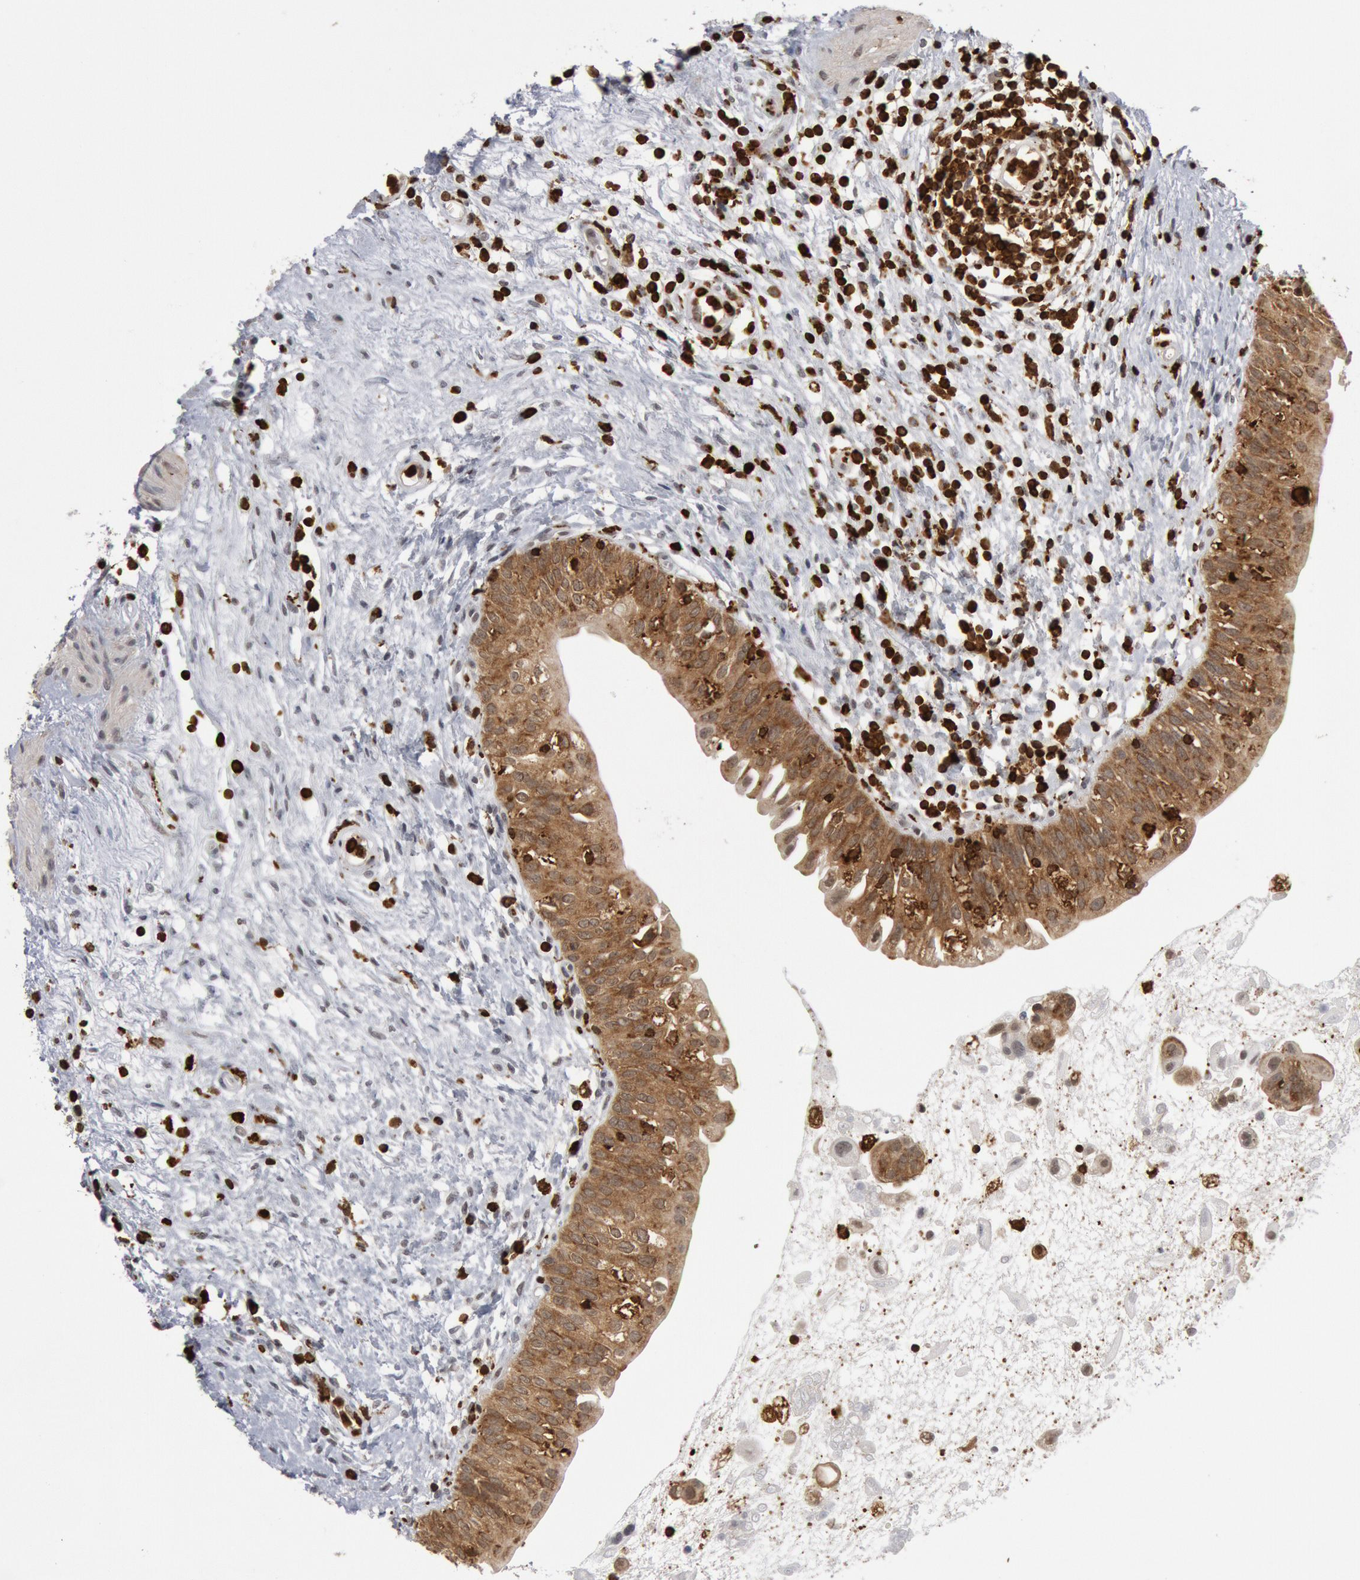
{"staining": {"intensity": "strong", "quantity": ">75%", "location": "cytoplasmic/membranous"}, "tissue": "urinary bladder", "cell_type": "Urothelial cells", "image_type": "normal", "snomed": [{"axis": "morphology", "description": "Normal tissue, NOS"}, {"axis": "topography", "description": "Urinary bladder"}], "caption": "Normal urinary bladder displays strong cytoplasmic/membranous expression in about >75% of urothelial cells.", "gene": "PTPN6", "patient": {"sex": "female", "age": 55}}